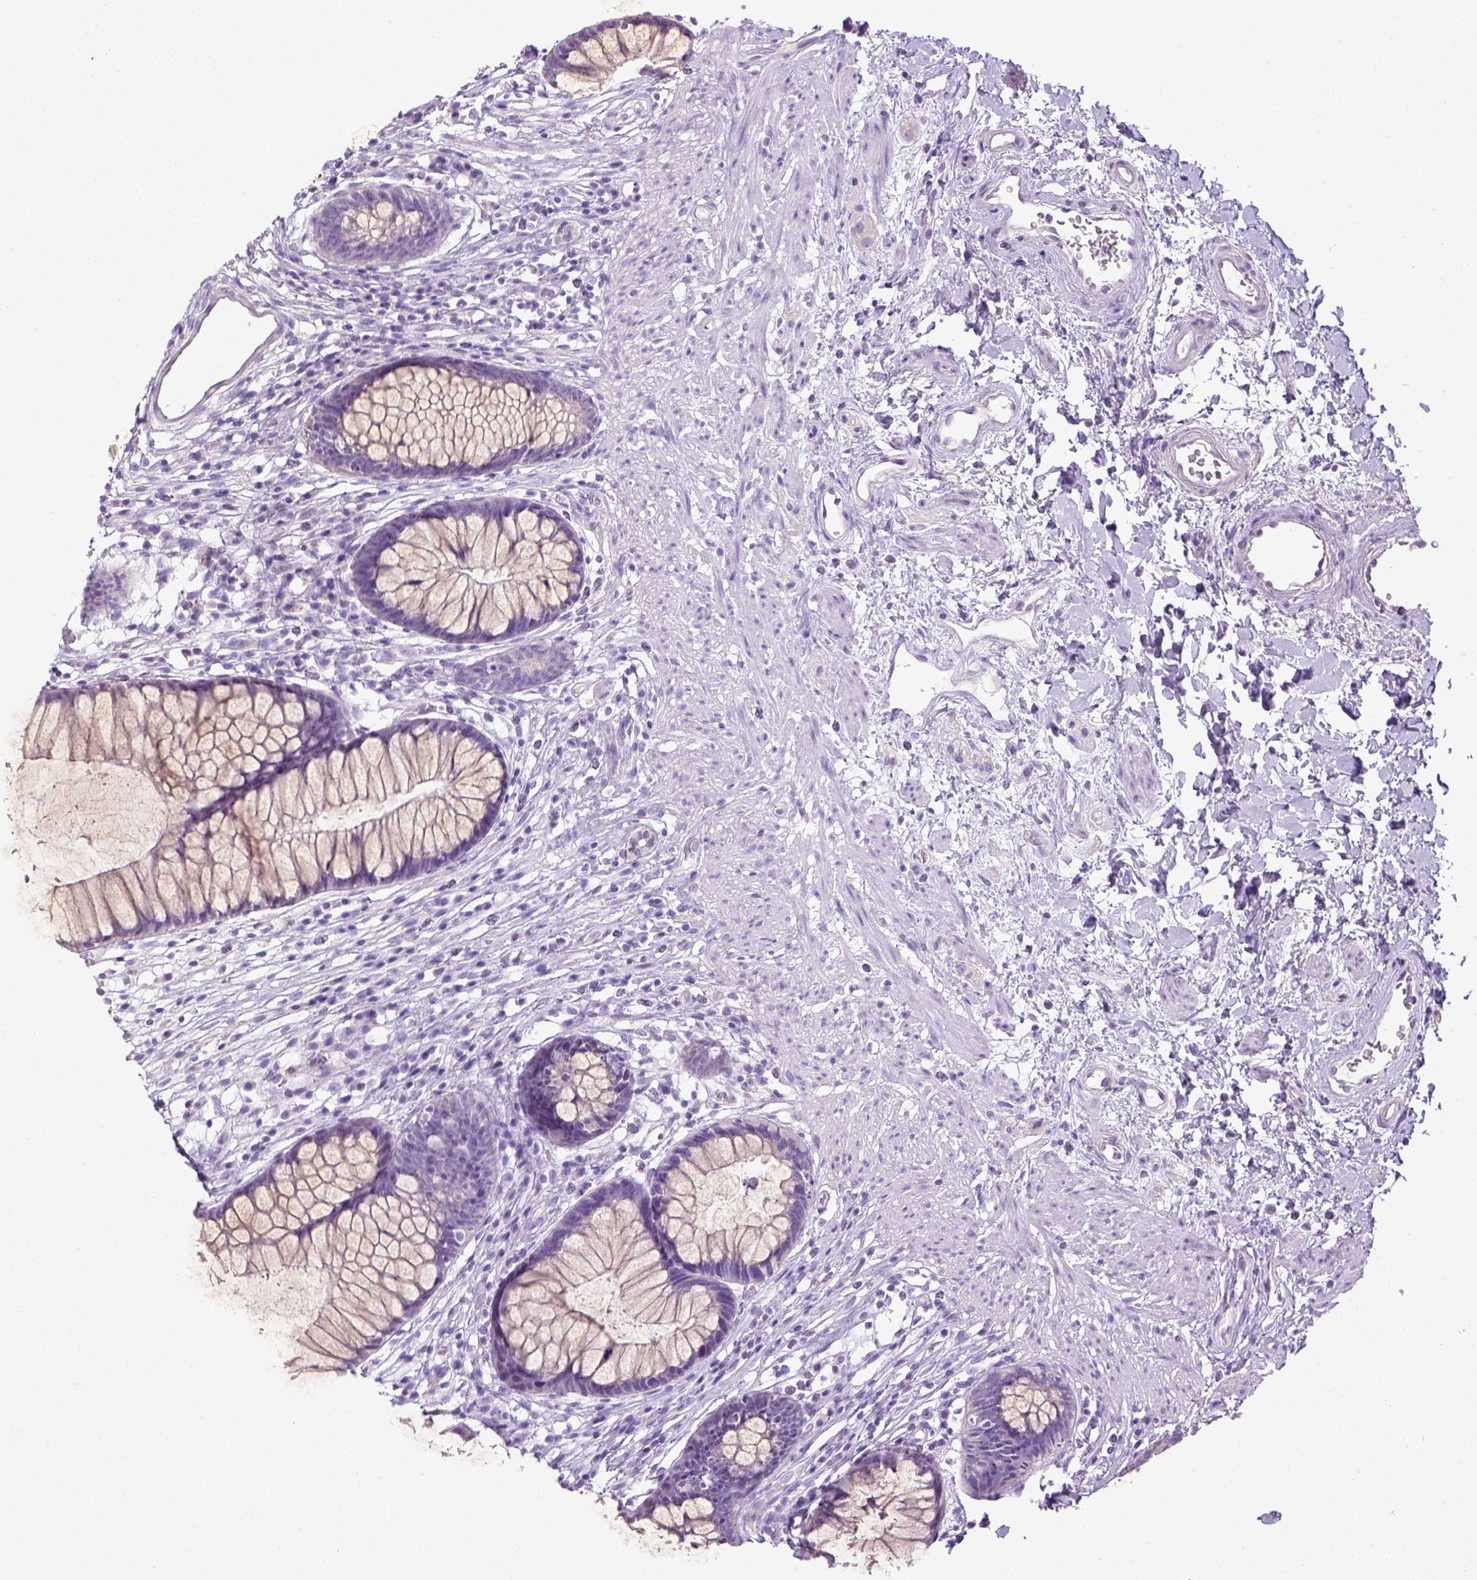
{"staining": {"intensity": "negative", "quantity": "none", "location": "none"}, "tissue": "rectum", "cell_type": "Glandular cells", "image_type": "normal", "snomed": [{"axis": "morphology", "description": "Normal tissue, NOS"}, {"axis": "topography", "description": "Smooth muscle"}, {"axis": "topography", "description": "Rectum"}], "caption": "Rectum was stained to show a protein in brown. There is no significant expression in glandular cells. (Immunohistochemistry (ihc), brightfield microscopy, high magnification).", "gene": "LGSN", "patient": {"sex": "male", "age": 53}}